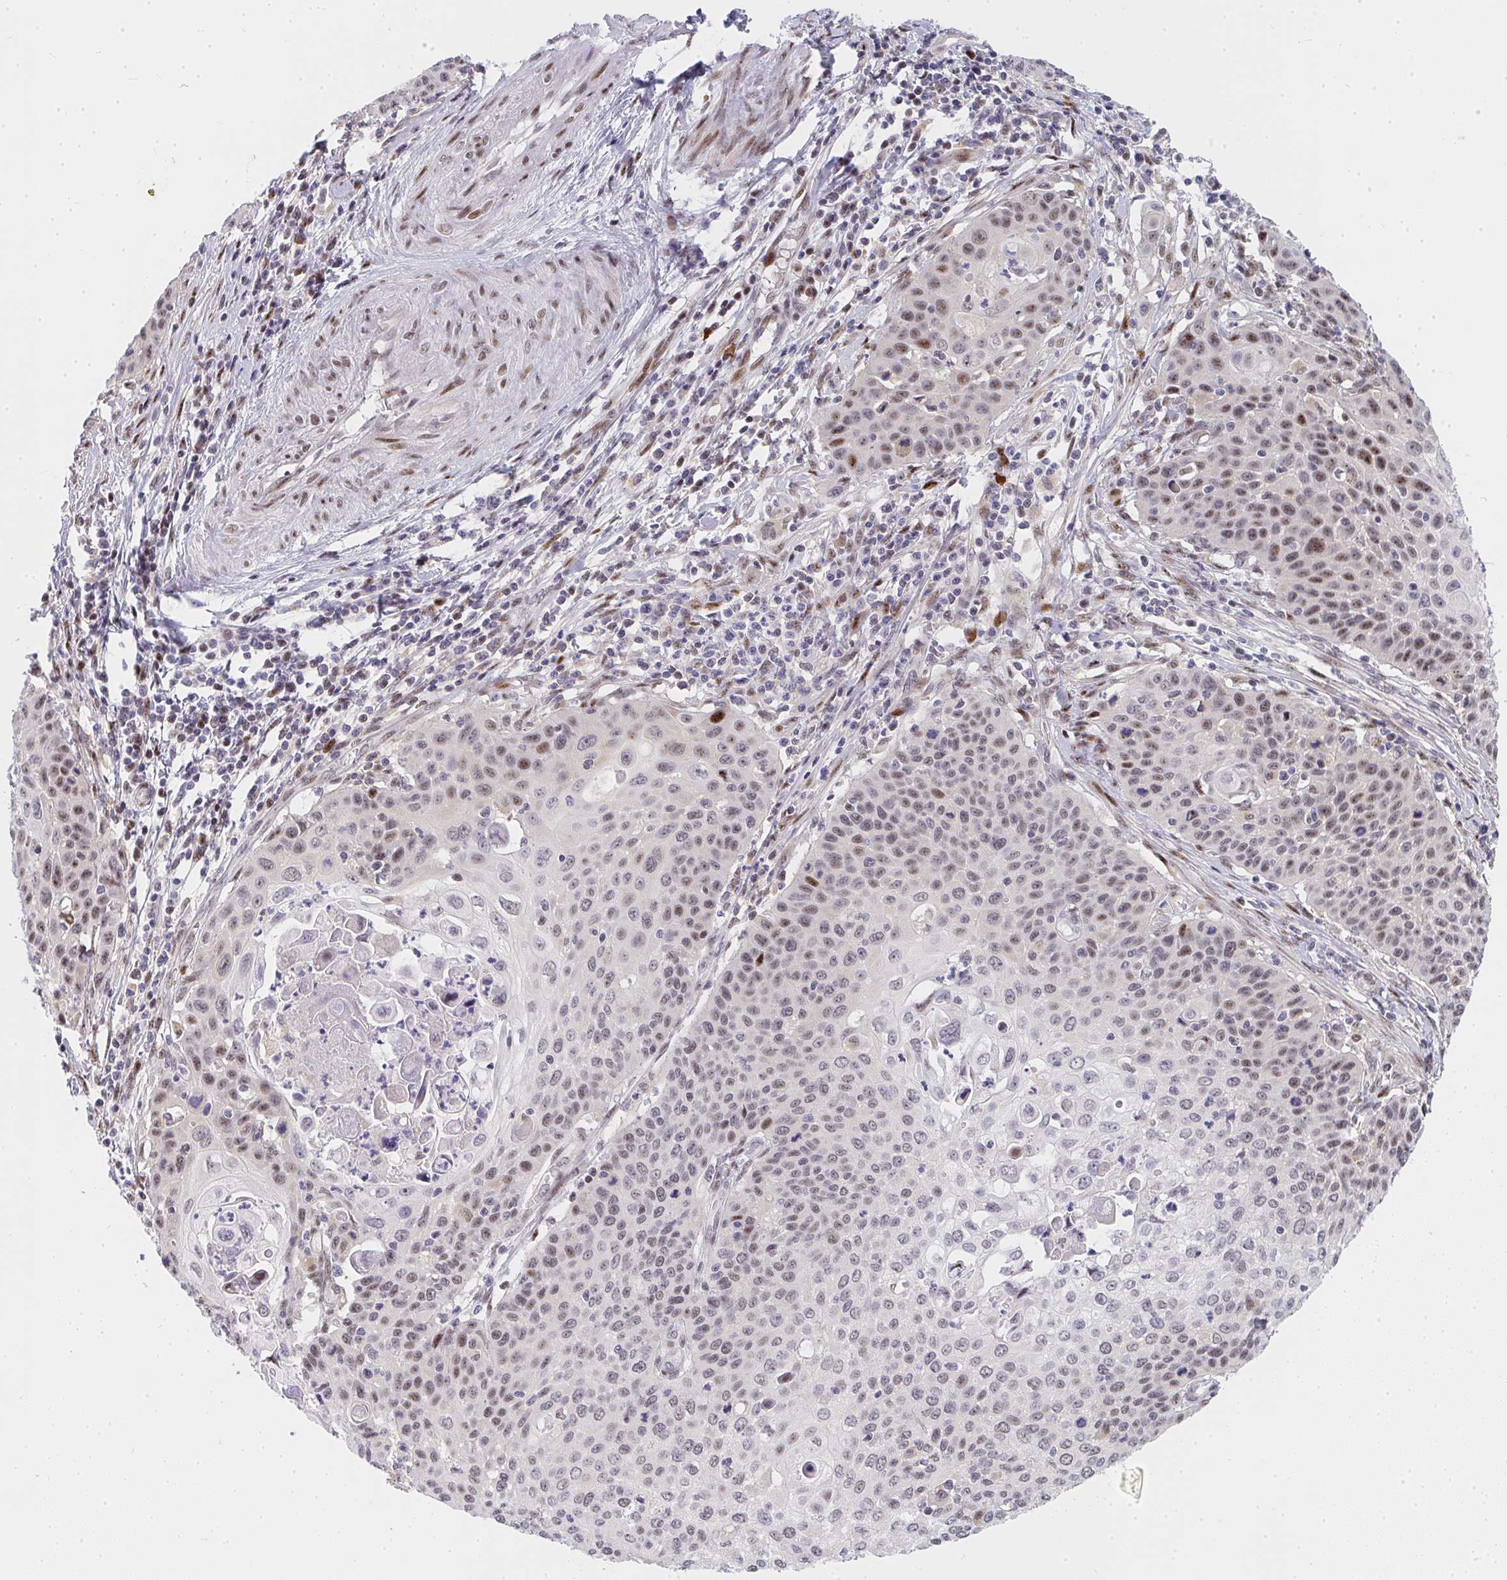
{"staining": {"intensity": "moderate", "quantity": "25%-75%", "location": "nuclear"}, "tissue": "cervical cancer", "cell_type": "Tumor cells", "image_type": "cancer", "snomed": [{"axis": "morphology", "description": "Squamous cell carcinoma, NOS"}, {"axis": "topography", "description": "Cervix"}], "caption": "IHC (DAB (3,3'-diaminobenzidine)) staining of squamous cell carcinoma (cervical) displays moderate nuclear protein expression in about 25%-75% of tumor cells.", "gene": "ZIC3", "patient": {"sex": "female", "age": 65}}